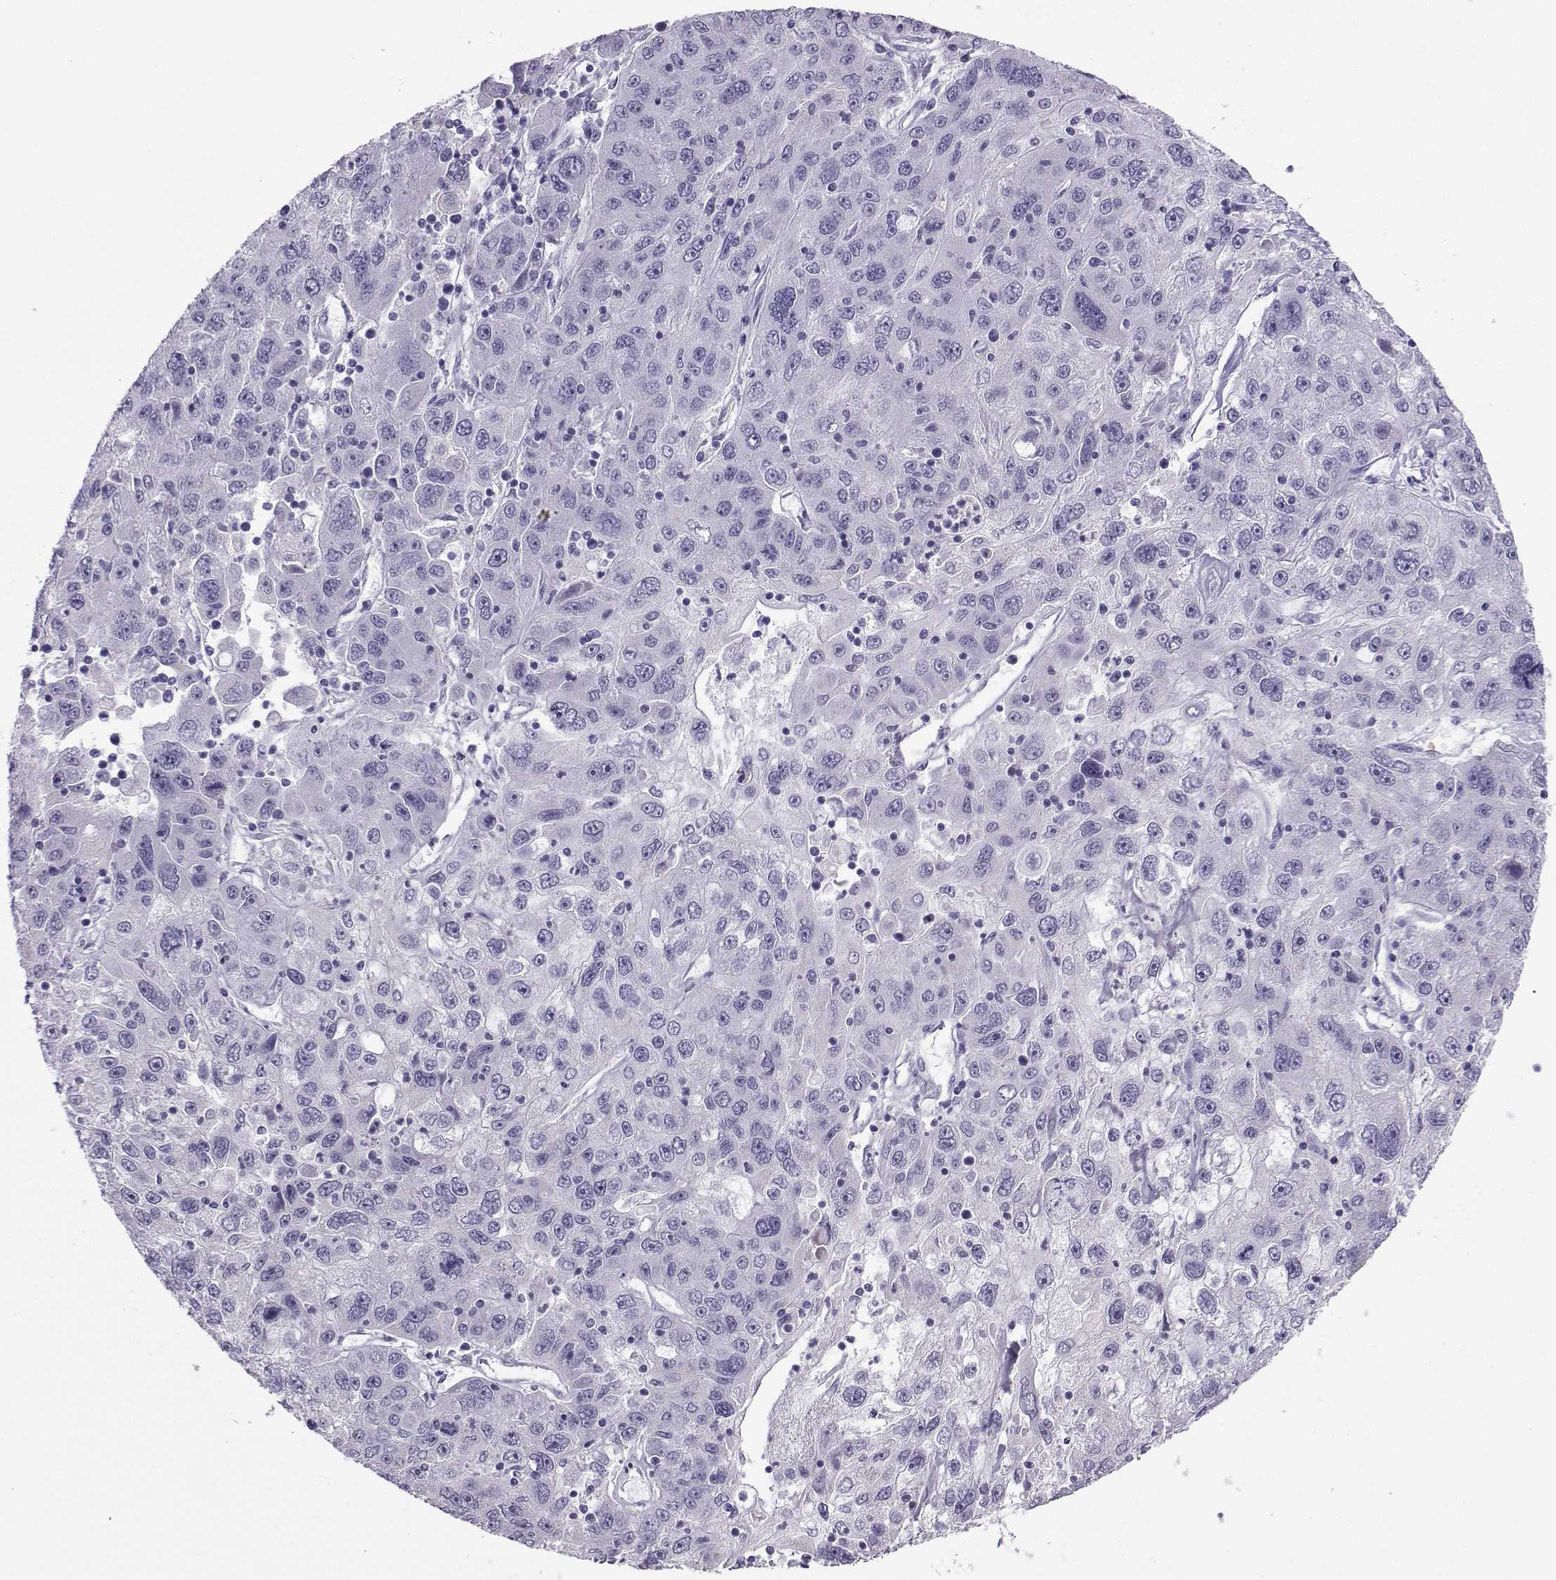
{"staining": {"intensity": "negative", "quantity": "none", "location": "none"}, "tissue": "stomach cancer", "cell_type": "Tumor cells", "image_type": "cancer", "snomed": [{"axis": "morphology", "description": "Adenocarcinoma, NOS"}, {"axis": "topography", "description": "Stomach"}], "caption": "DAB immunohistochemical staining of human adenocarcinoma (stomach) reveals no significant expression in tumor cells.", "gene": "NEFL", "patient": {"sex": "male", "age": 56}}